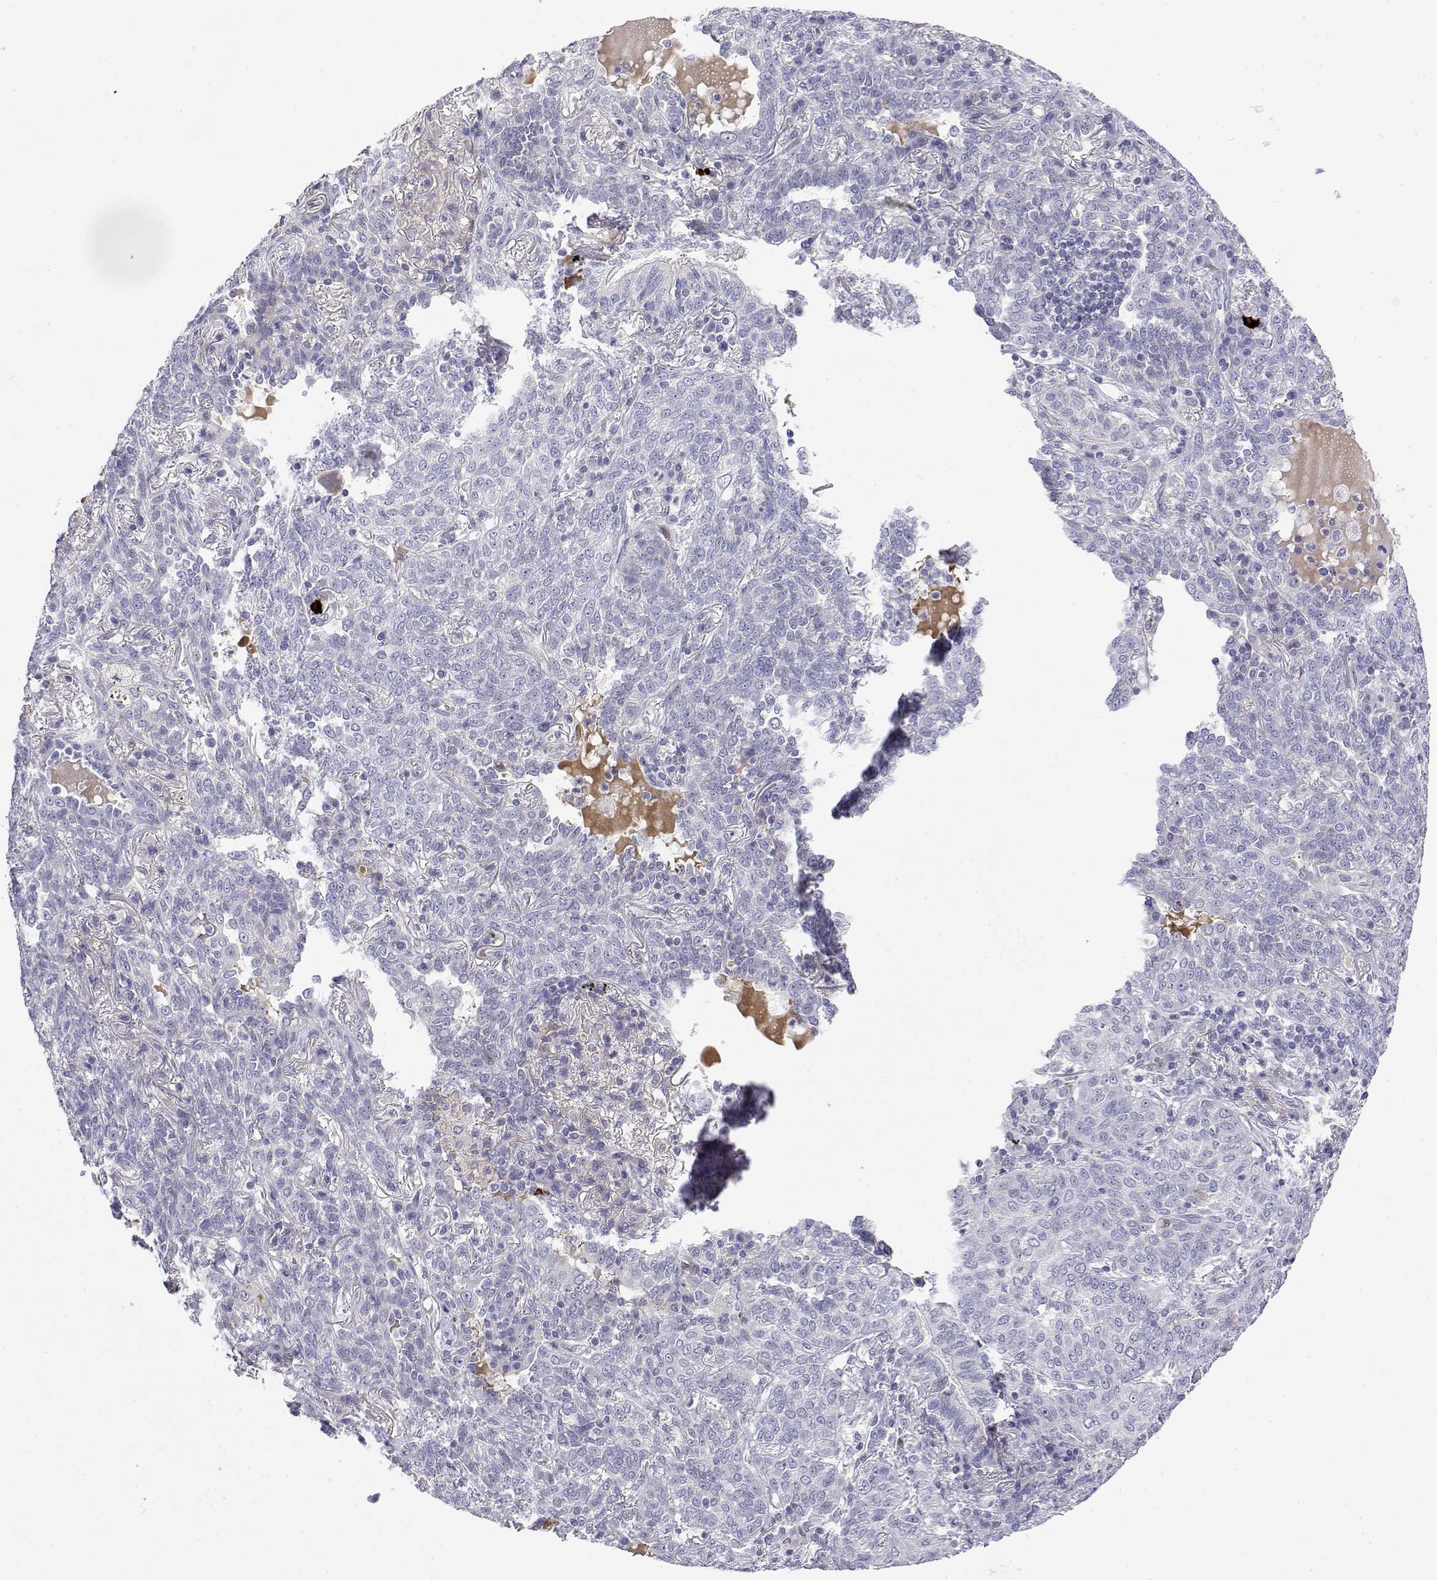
{"staining": {"intensity": "negative", "quantity": "none", "location": "none"}, "tissue": "lung cancer", "cell_type": "Tumor cells", "image_type": "cancer", "snomed": [{"axis": "morphology", "description": "Squamous cell carcinoma, NOS"}, {"axis": "topography", "description": "Lung"}], "caption": "Histopathology image shows no protein expression in tumor cells of lung squamous cell carcinoma tissue.", "gene": "GGACT", "patient": {"sex": "female", "age": 70}}